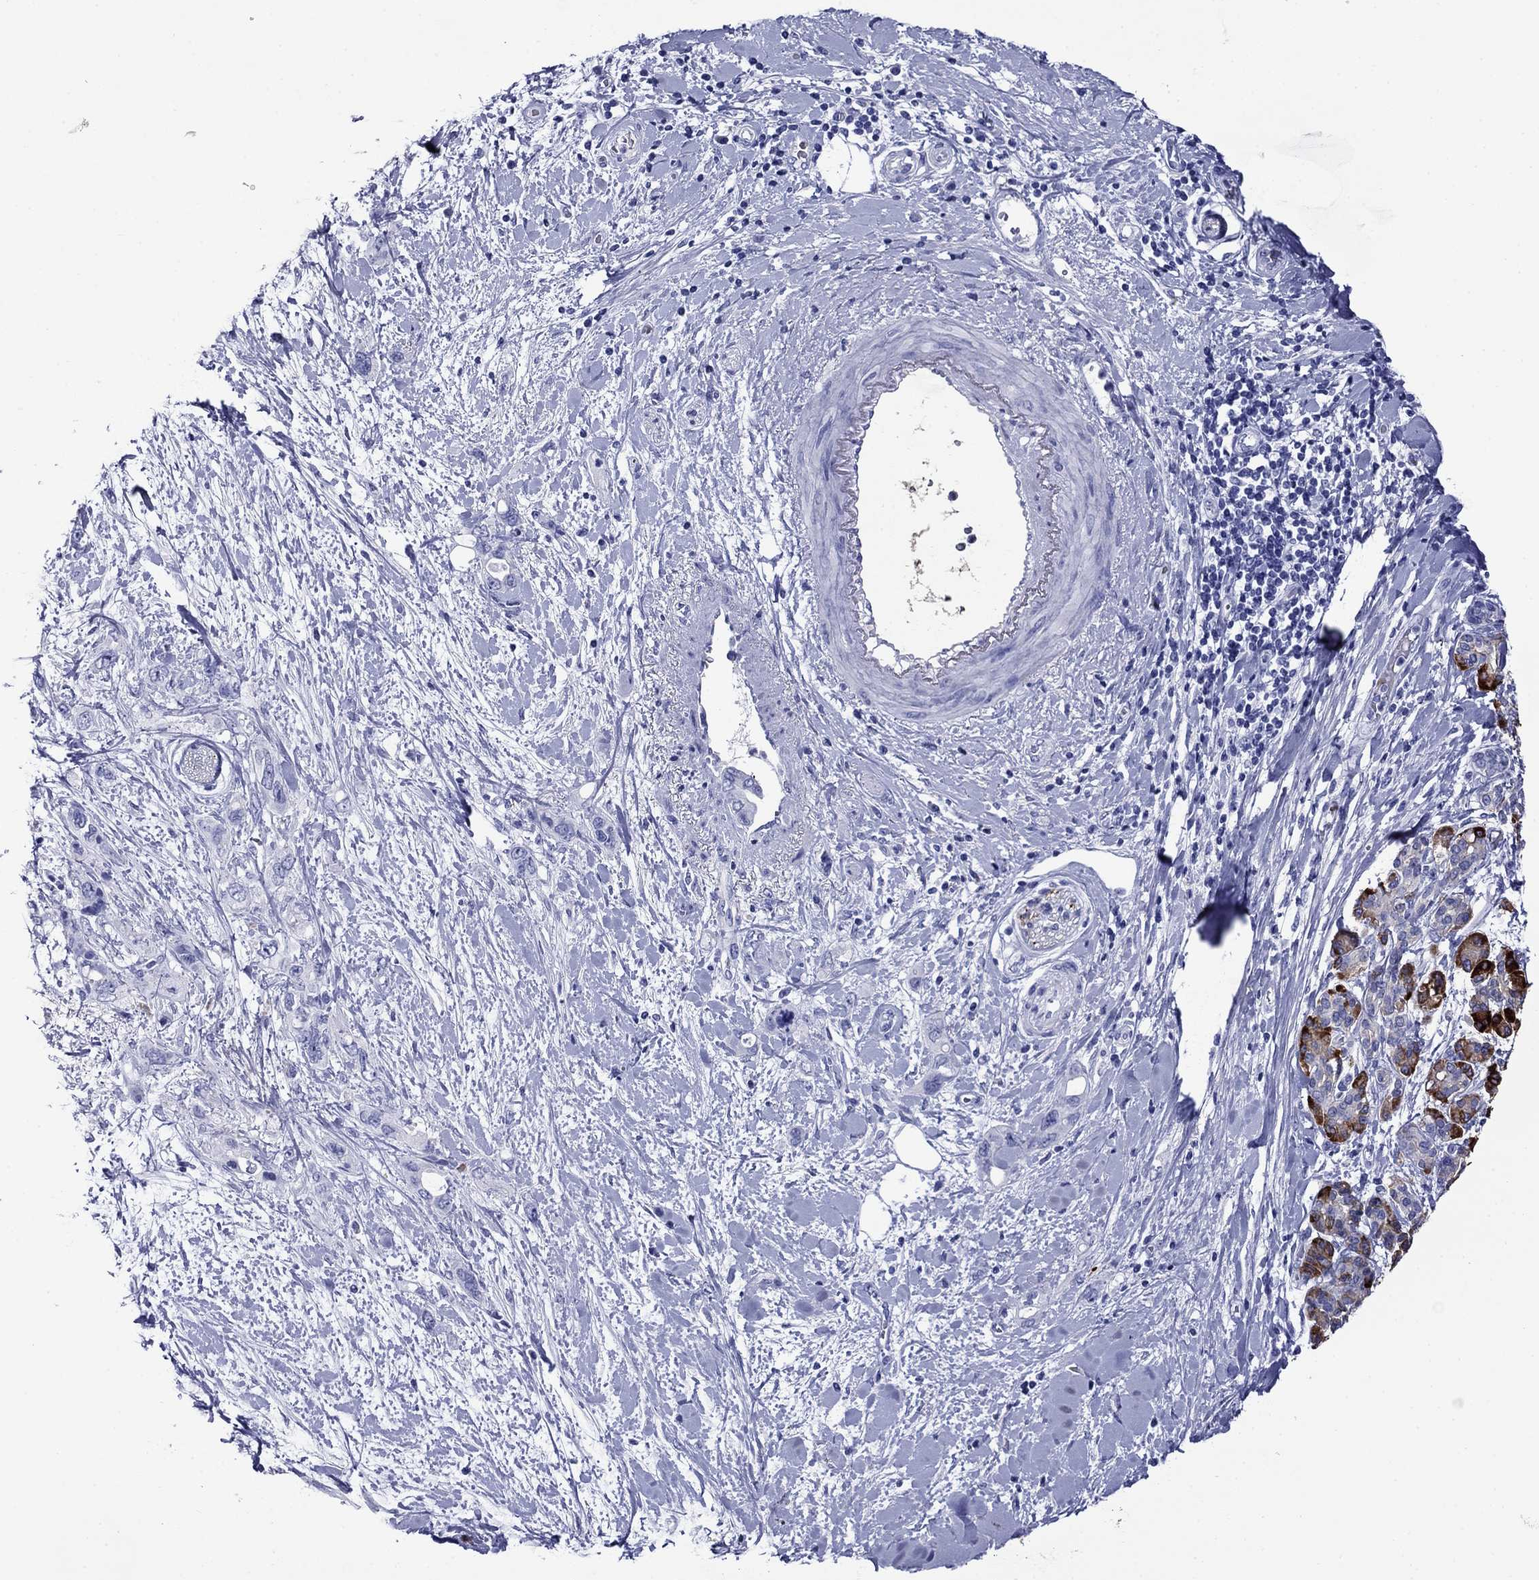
{"staining": {"intensity": "negative", "quantity": "none", "location": "none"}, "tissue": "pancreatic cancer", "cell_type": "Tumor cells", "image_type": "cancer", "snomed": [{"axis": "morphology", "description": "Adenocarcinoma, NOS"}, {"axis": "topography", "description": "Pancreas"}], "caption": "Tumor cells are negative for protein expression in human adenocarcinoma (pancreatic).", "gene": "ROM1", "patient": {"sex": "female", "age": 56}}